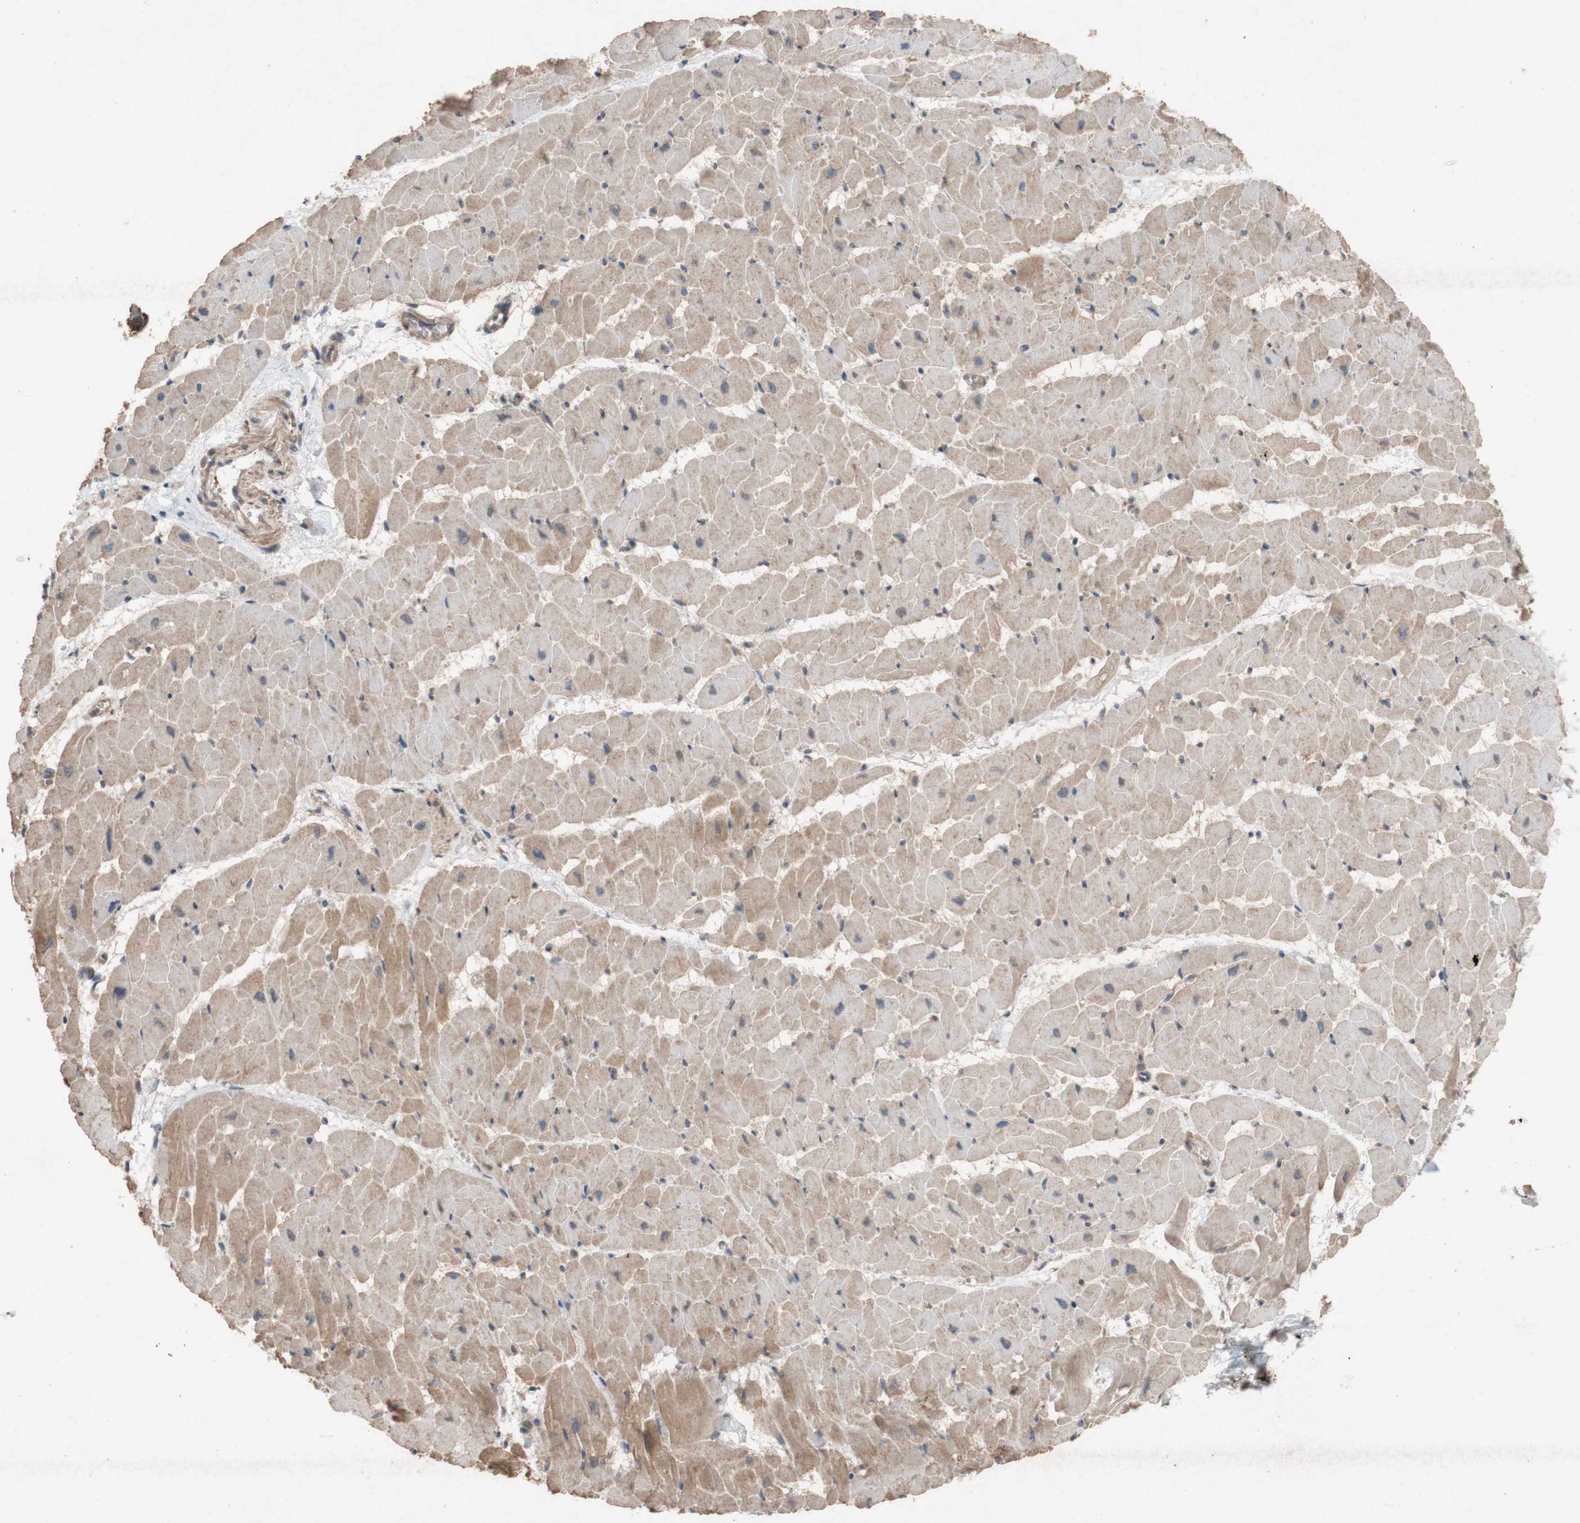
{"staining": {"intensity": "weak", "quantity": "25%-75%", "location": "cytoplasmic/membranous"}, "tissue": "heart muscle", "cell_type": "Cardiomyocytes", "image_type": "normal", "snomed": [{"axis": "morphology", "description": "Normal tissue, NOS"}, {"axis": "topography", "description": "Heart"}], "caption": "A micrograph of heart muscle stained for a protein displays weak cytoplasmic/membranous brown staining in cardiomyocytes. The protein of interest is stained brown, and the nuclei are stained in blue (DAB IHC with brightfield microscopy, high magnification).", "gene": "ATP6V1F", "patient": {"sex": "female", "age": 19}}